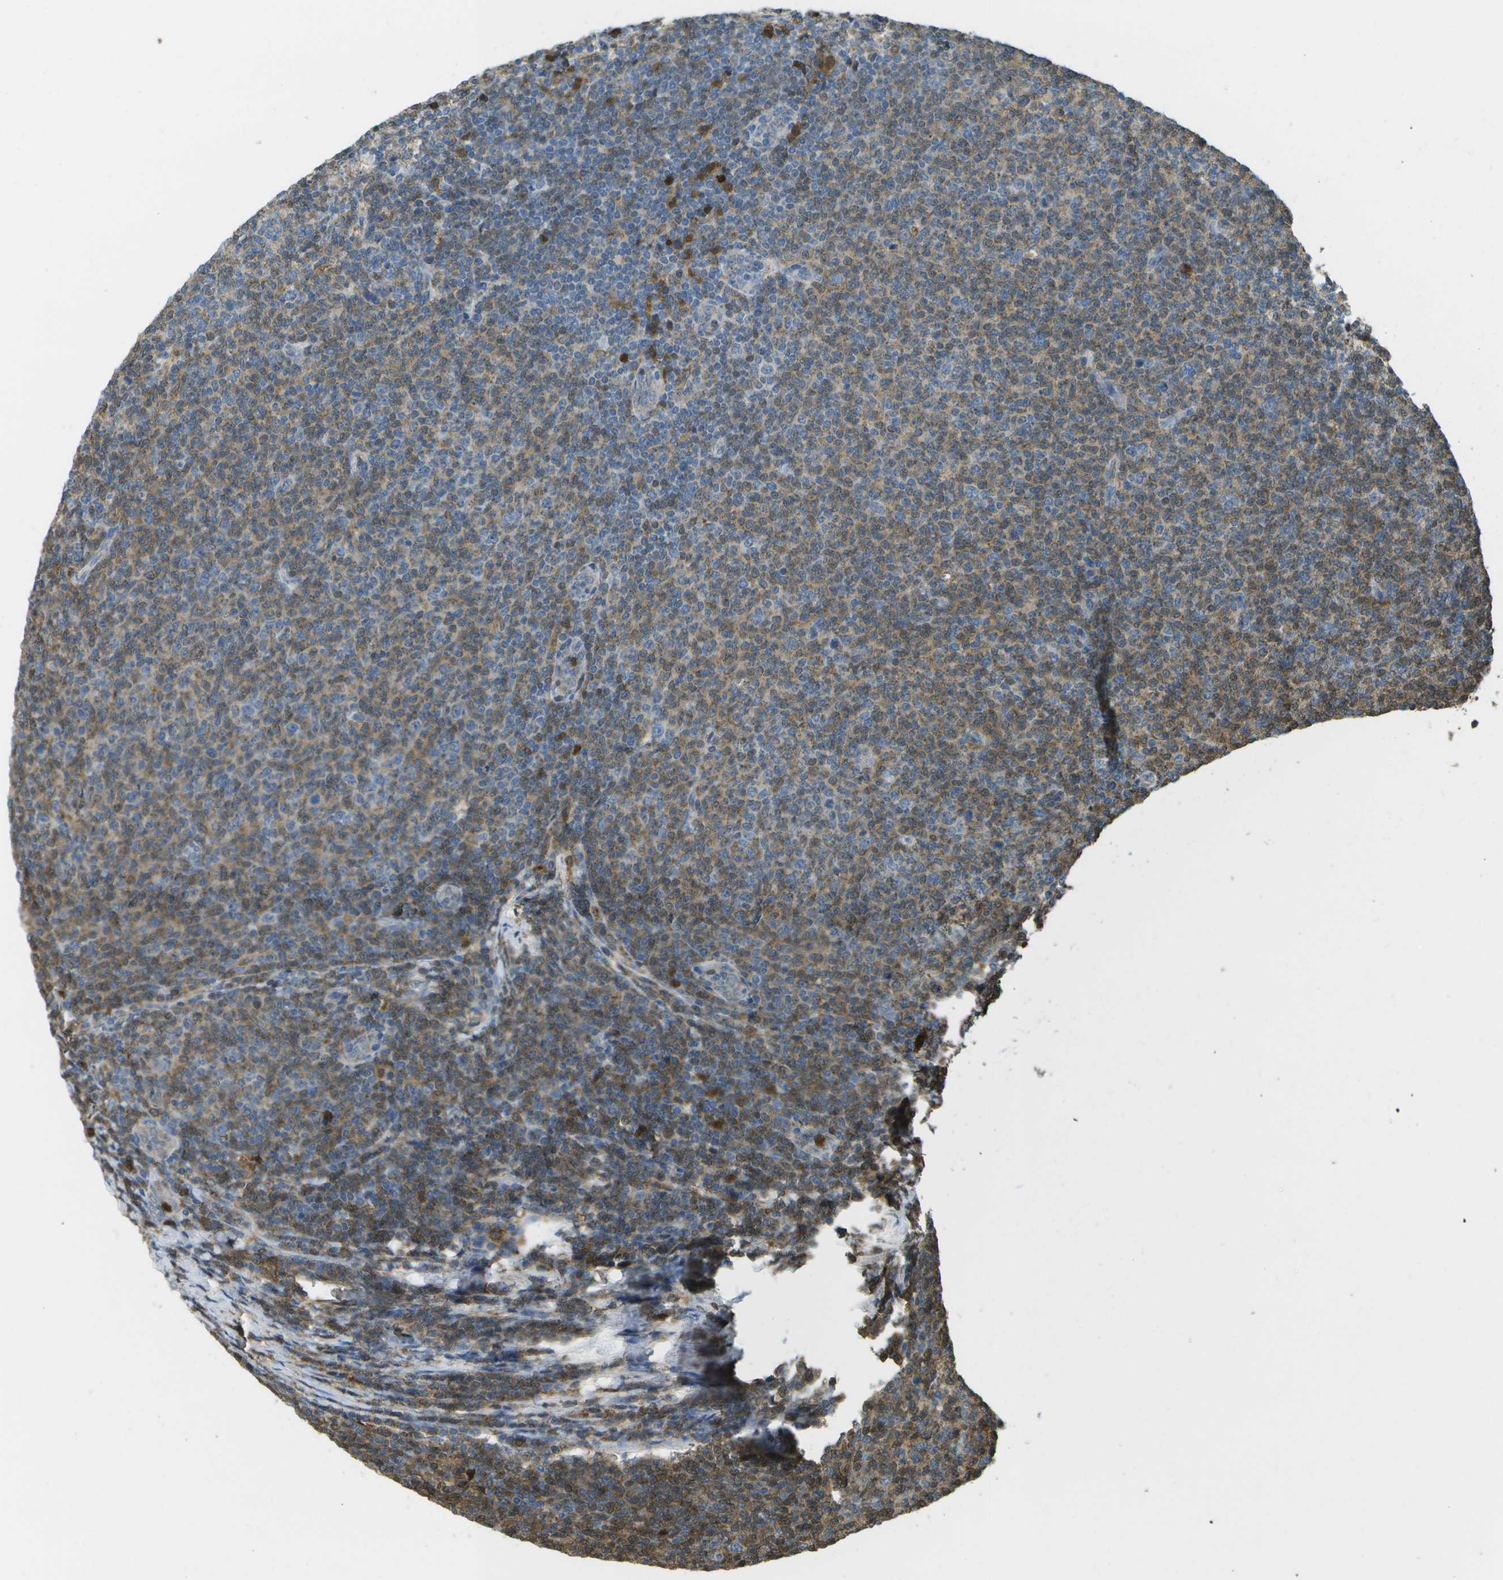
{"staining": {"intensity": "weak", "quantity": ">75%", "location": "cytoplasmic/membranous"}, "tissue": "lymphoma", "cell_type": "Tumor cells", "image_type": "cancer", "snomed": [{"axis": "morphology", "description": "Malignant lymphoma, non-Hodgkin's type, Low grade"}, {"axis": "topography", "description": "Lymph node"}], "caption": "There is low levels of weak cytoplasmic/membranous expression in tumor cells of lymphoma, as demonstrated by immunohistochemical staining (brown color).", "gene": "CACHD1", "patient": {"sex": "male", "age": 66}}